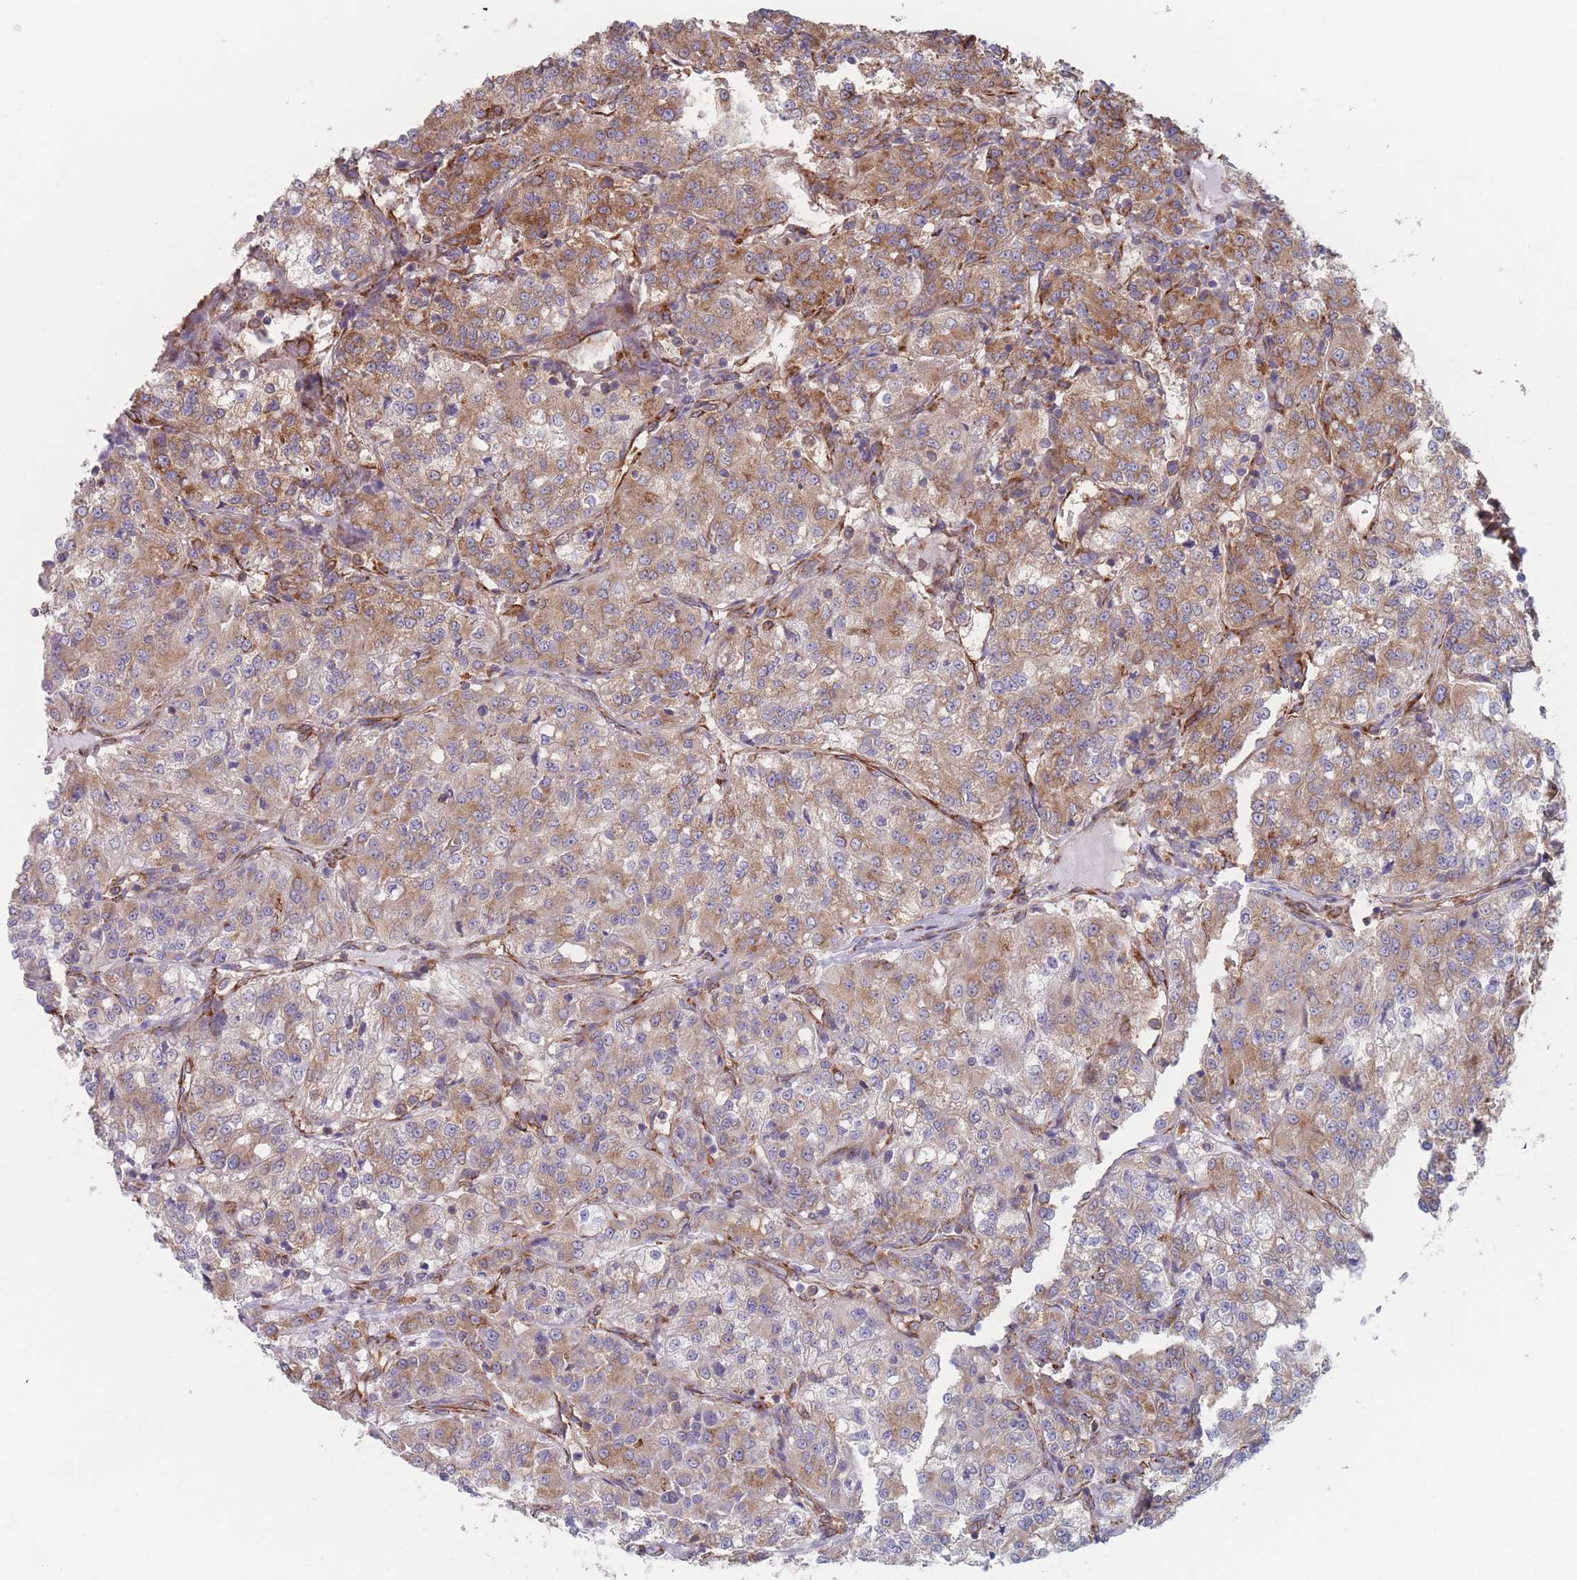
{"staining": {"intensity": "moderate", "quantity": ">75%", "location": "cytoplasmic/membranous"}, "tissue": "renal cancer", "cell_type": "Tumor cells", "image_type": "cancer", "snomed": [{"axis": "morphology", "description": "Adenocarcinoma, NOS"}, {"axis": "topography", "description": "Kidney"}], "caption": "An immunohistochemistry histopathology image of neoplastic tissue is shown. Protein staining in brown highlights moderate cytoplasmic/membranous positivity in renal cancer within tumor cells.", "gene": "EEF1B2", "patient": {"sex": "female", "age": 63}}